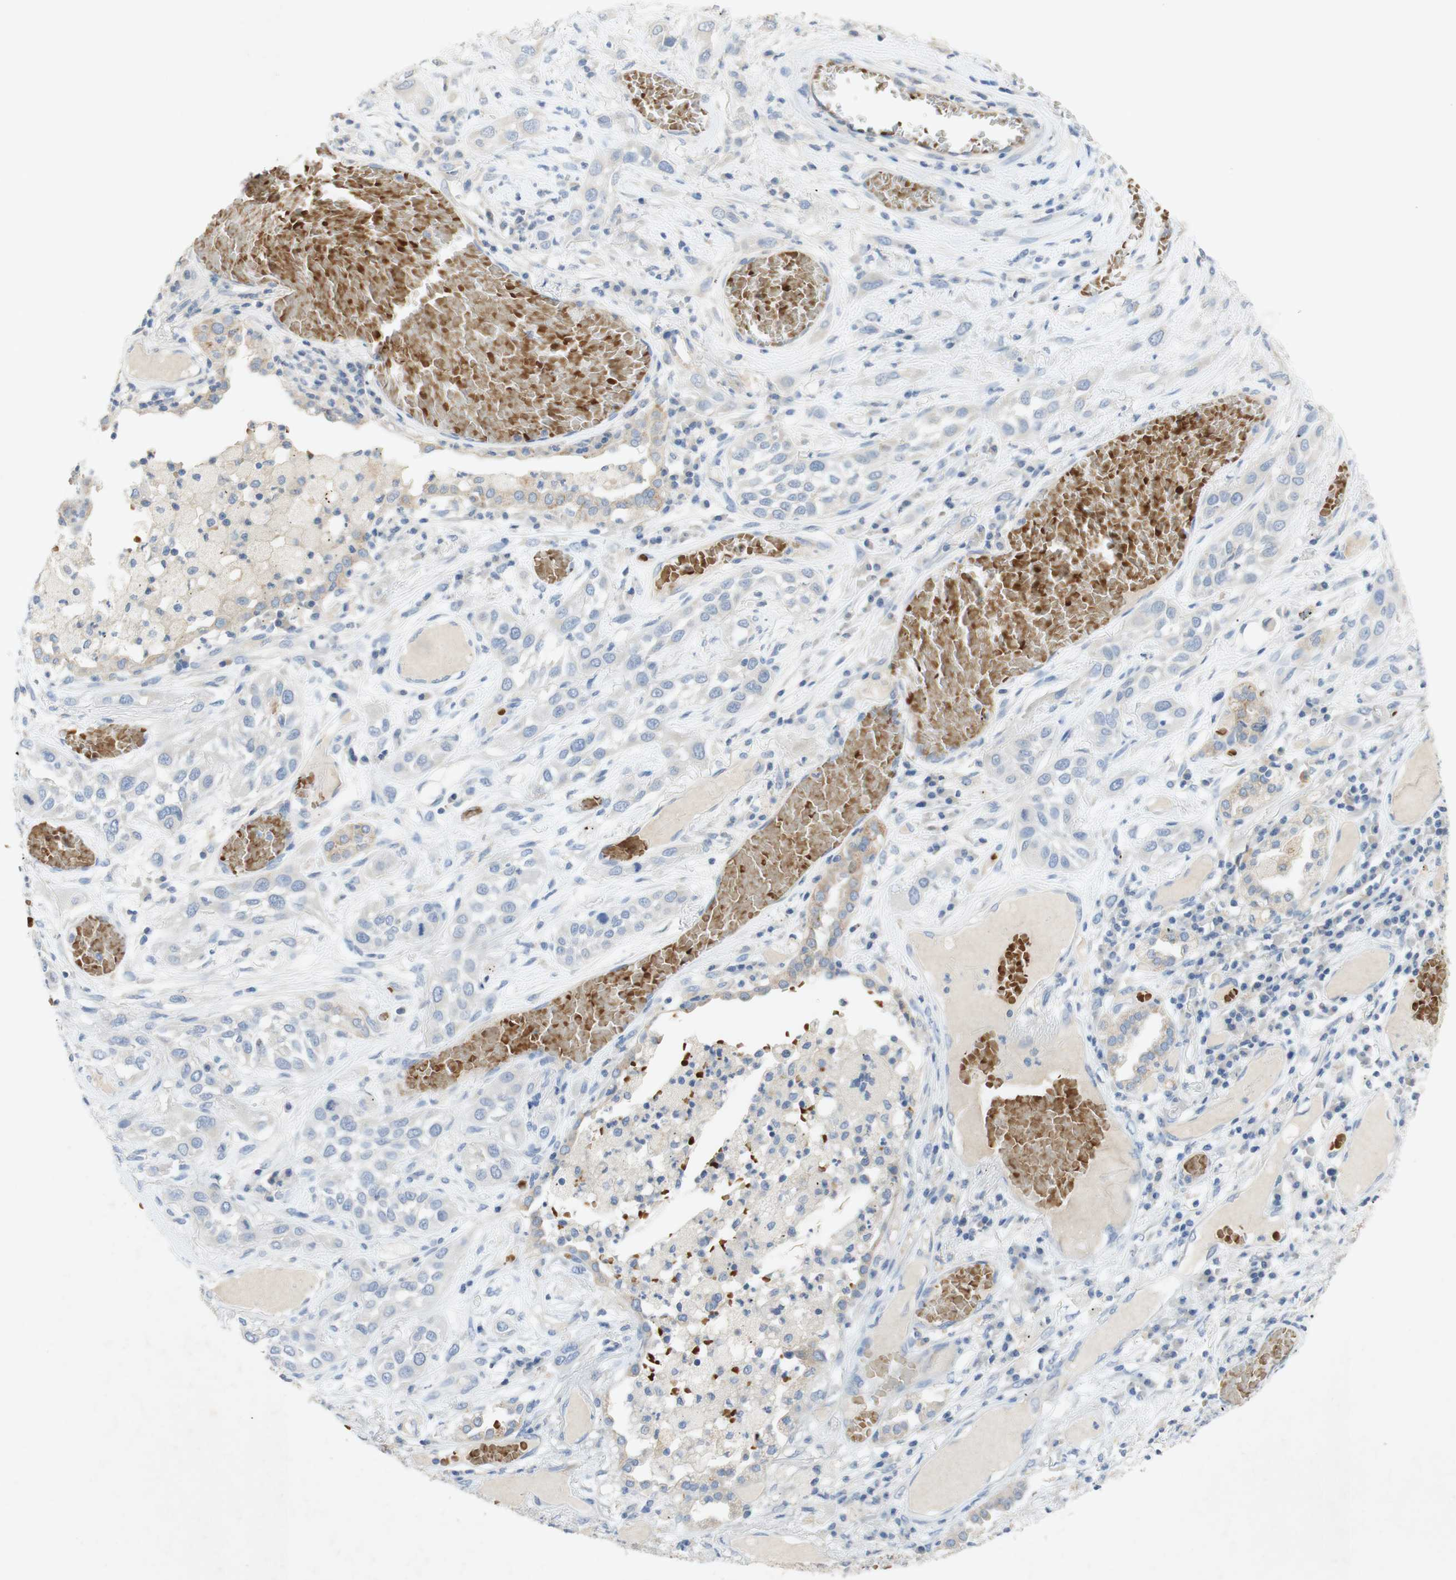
{"staining": {"intensity": "negative", "quantity": "none", "location": "none"}, "tissue": "lung cancer", "cell_type": "Tumor cells", "image_type": "cancer", "snomed": [{"axis": "morphology", "description": "Squamous cell carcinoma, NOS"}, {"axis": "topography", "description": "Lung"}], "caption": "There is no significant staining in tumor cells of lung cancer (squamous cell carcinoma). (DAB (3,3'-diaminobenzidine) IHC, high magnification).", "gene": "EPO", "patient": {"sex": "male", "age": 71}}